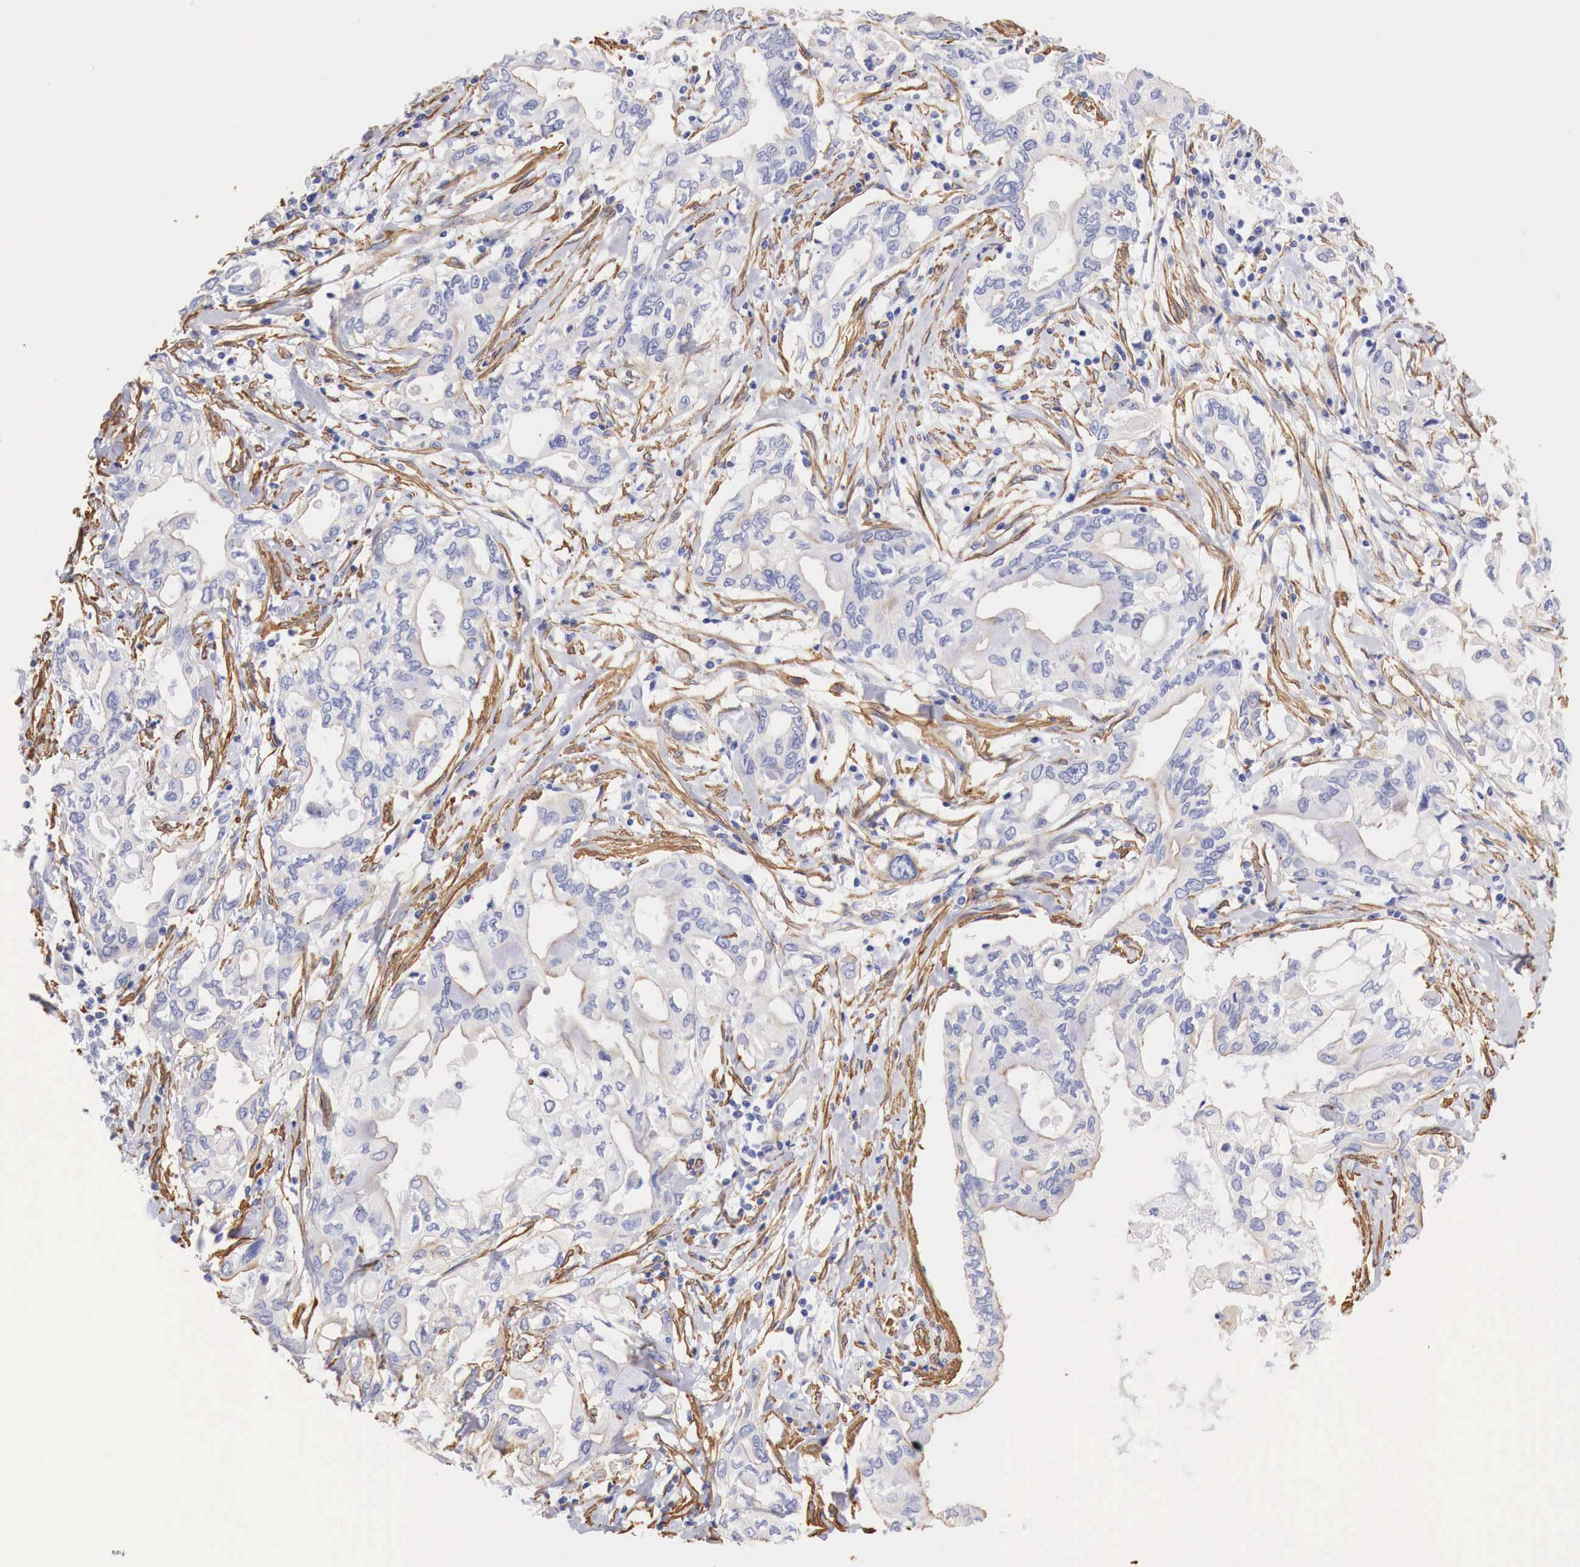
{"staining": {"intensity": "weak", "quantity": "25%-75%", "location": "cytoplasmic/membranous"}, "tissue": "pancreatic cancer", "cell_type": "Tumor cells", "image_type": "cancer", "snomed": [{"axis": "morphology", "description": "Adenocarcinoma, NOS"}, {"axis": "topography", "description": "Pancreas"}], "caption": "Immunohistochemical staining of adenocarcinoma (pancreatic) exhibits low levels of weak cytoplasmic/membranous expression in approximately 25%-75% of tumor cells. (Brightfield microscopy of DAB IHC at high magnification).", "gene": "TPM1", "patient": {"sex": "female", "age": 57}}